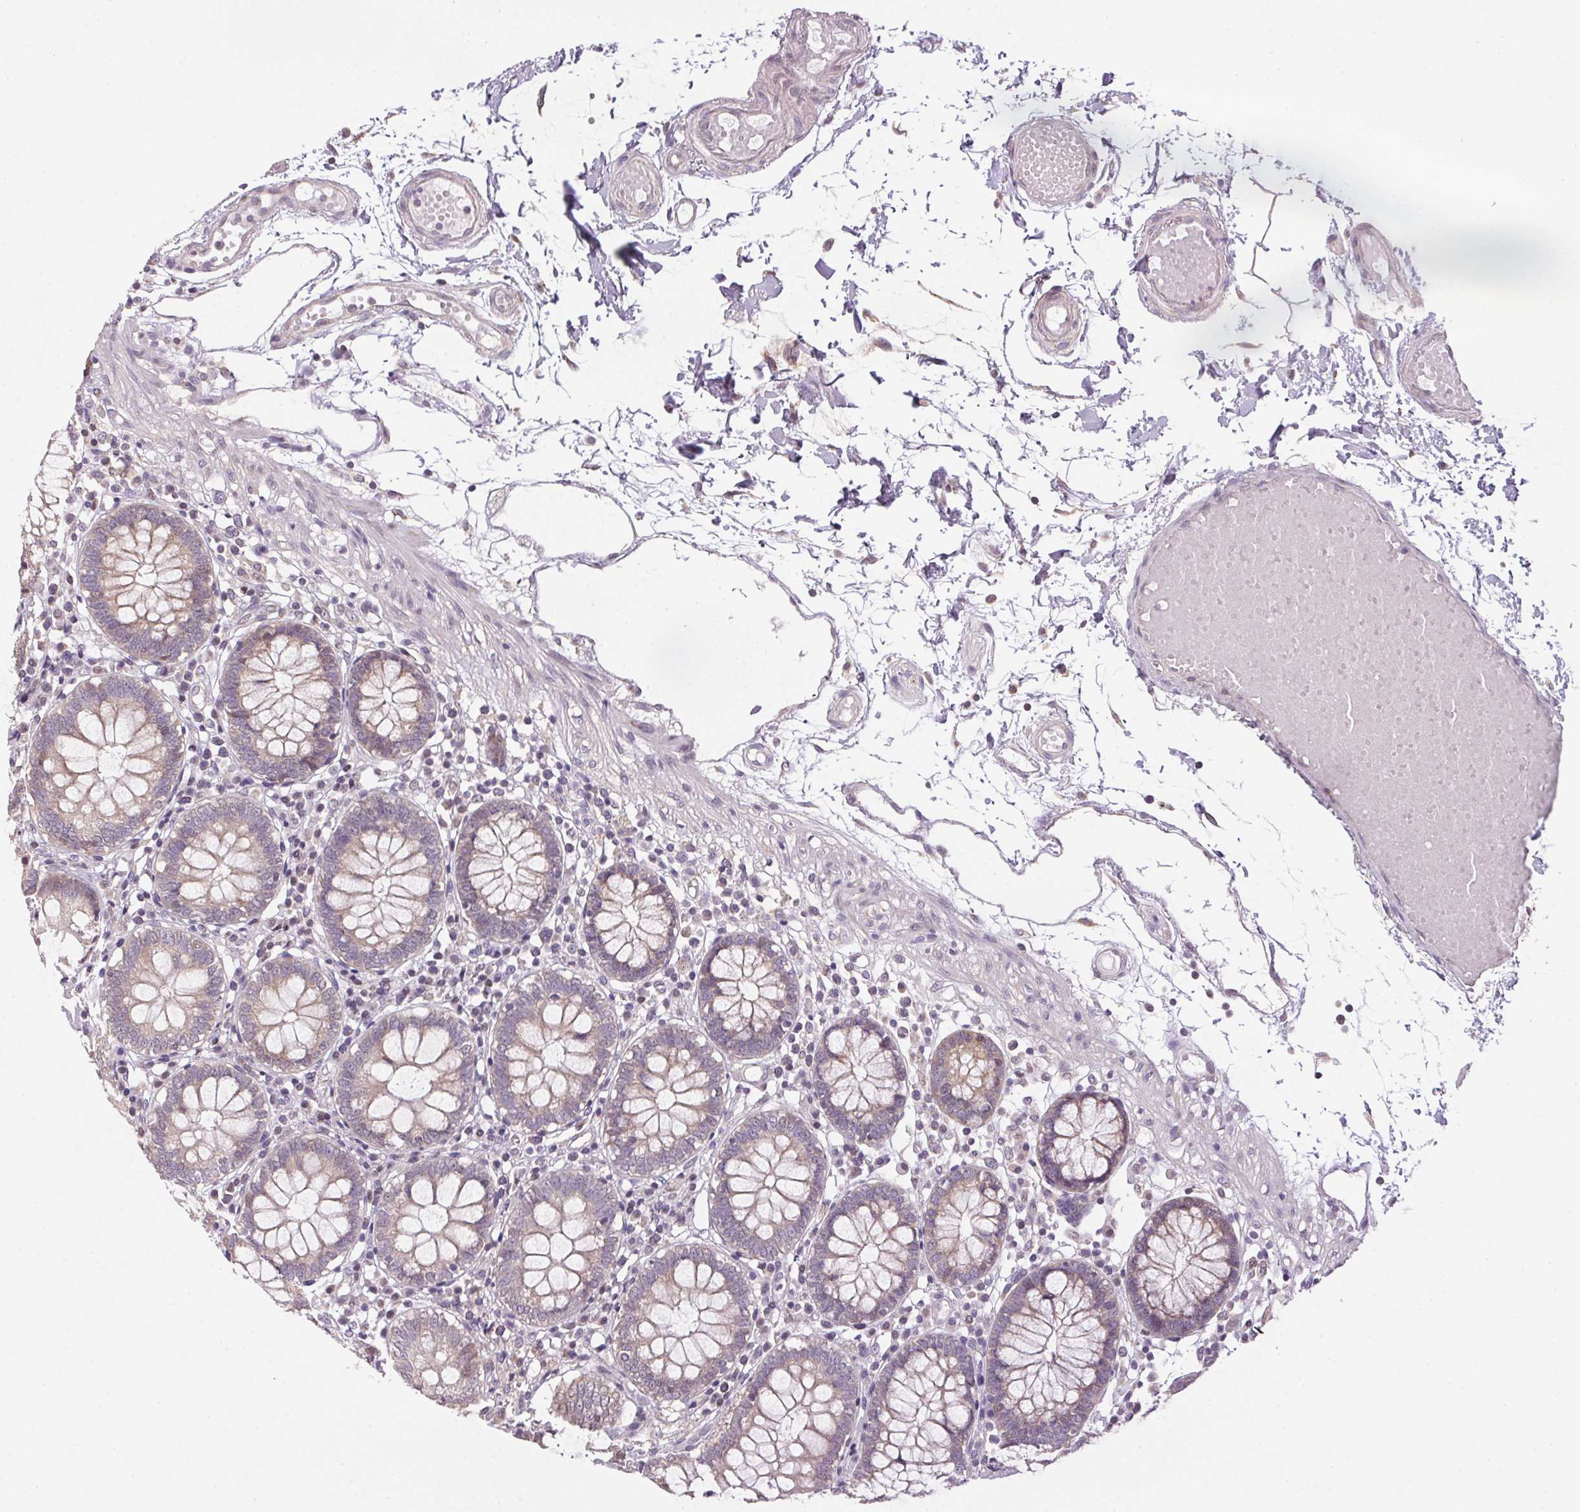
{"staining": {"intensity": "negative", "quantity": "none", "location": "none"}, "tissue": "colon", "cell_type": "Endothelial cells", "image_type": "normal", "snomed": [{"axis": "morphology", "description": "Normal tissue, NOS"}, {"axis": "morphology", "description": "Adenocarcinoma, NOS"}, {"axis": "topography", "description": "Colon"}], "caption": "DAB (3,3'-diaminobenzidine) immunohistochemical staining of normal human colon shows no significant expression in endothelial cells.", "gene": "SC5D", "patient": {"sex": "male", "age": 83}}